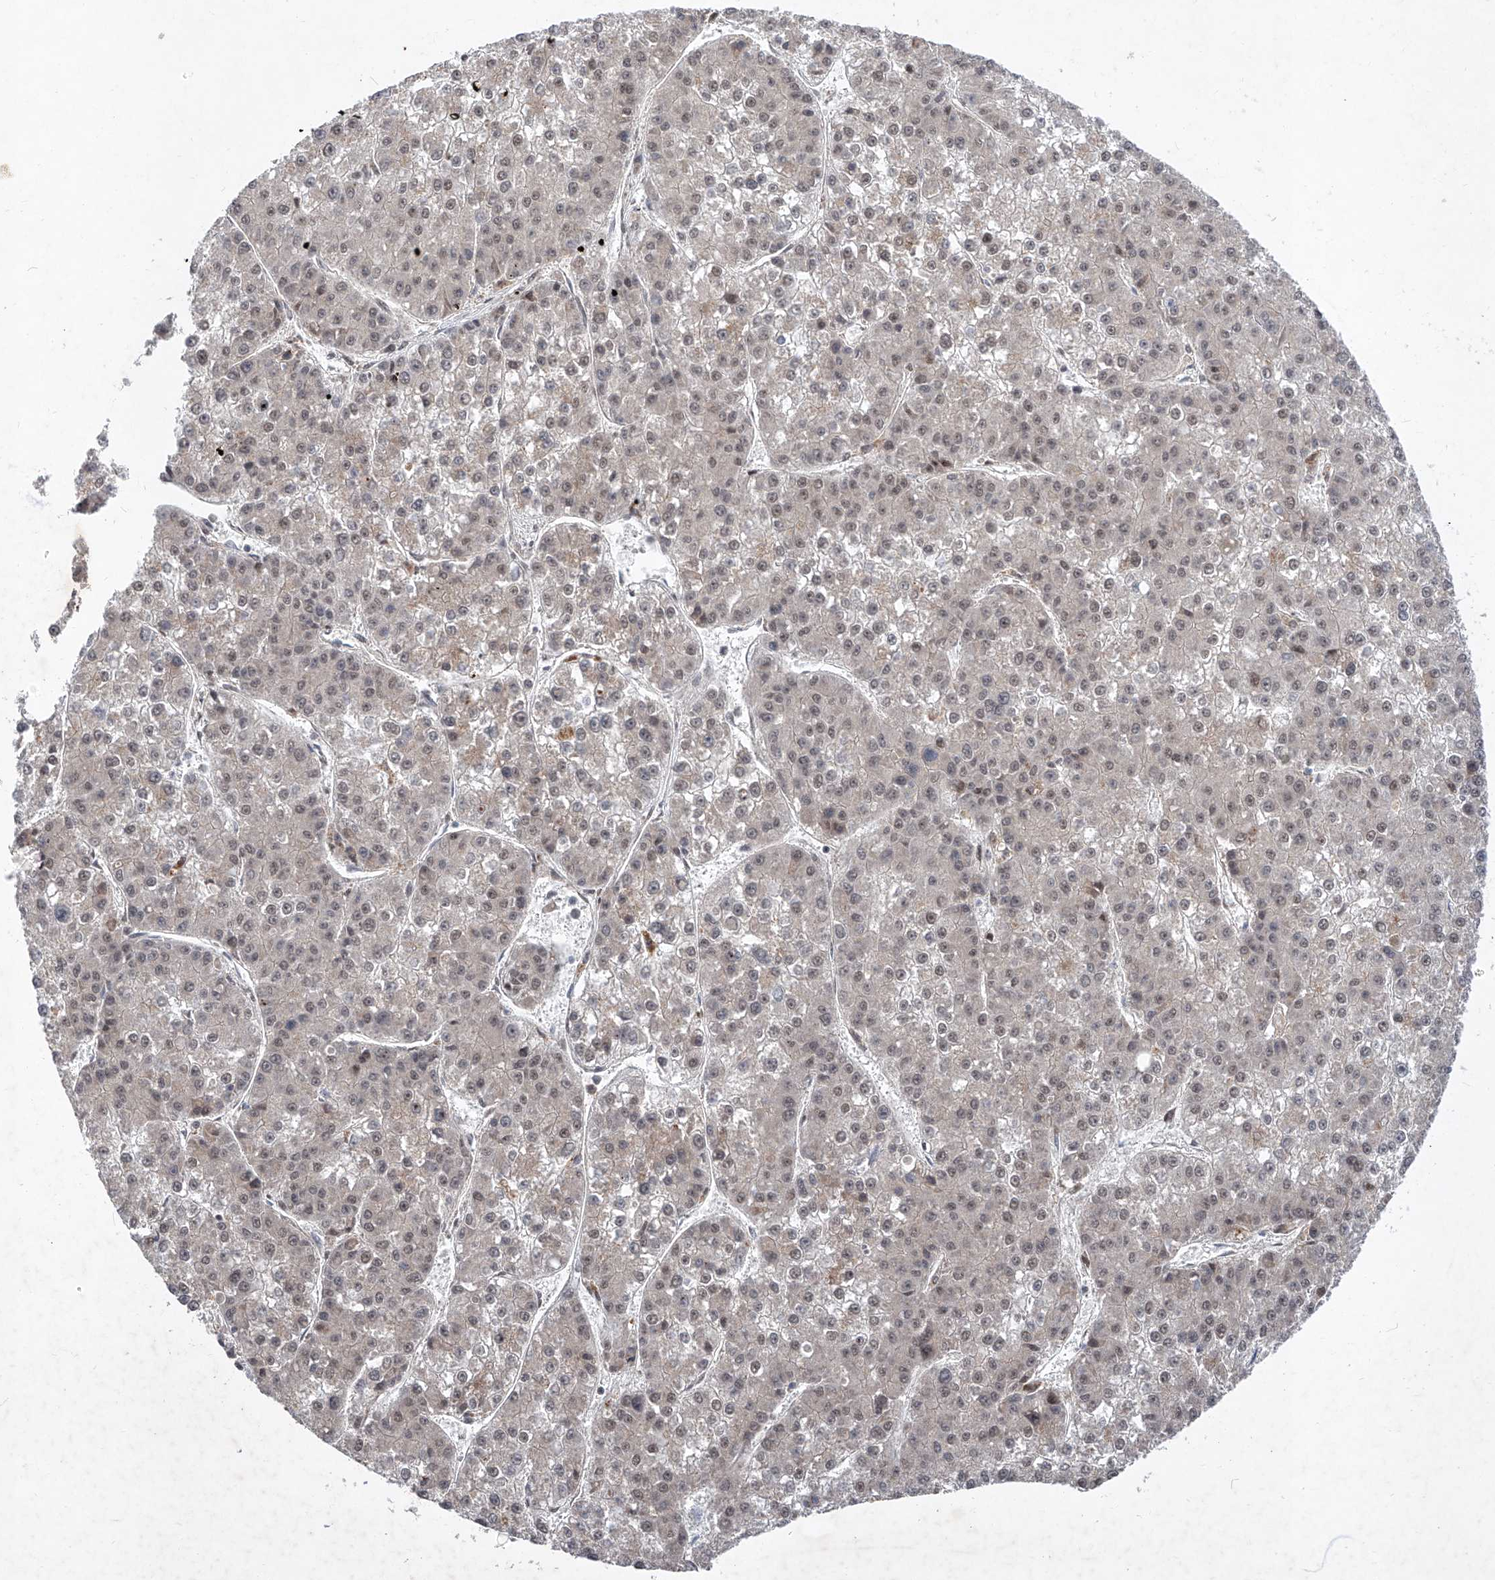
{"staining": {"intensity": "weak", "quantity": ">75%", "location": "nuclear"}, "tissue": "liver cancer", "cell_type": "Tumor cells", "image_type": "cancer", "snomed": [{"axis": "morphology", "description": "Carcinoma, Hepatocellular, NOS"}, {"axis": "topography", "description": "Liver"}], "caption": "Protein analysis of liver cancer tissue displays weak nuclear positivity in approximately >75% of tumor cells.", "gene": "FAM135A", "patient": {"sex": "female", "age": 73}}